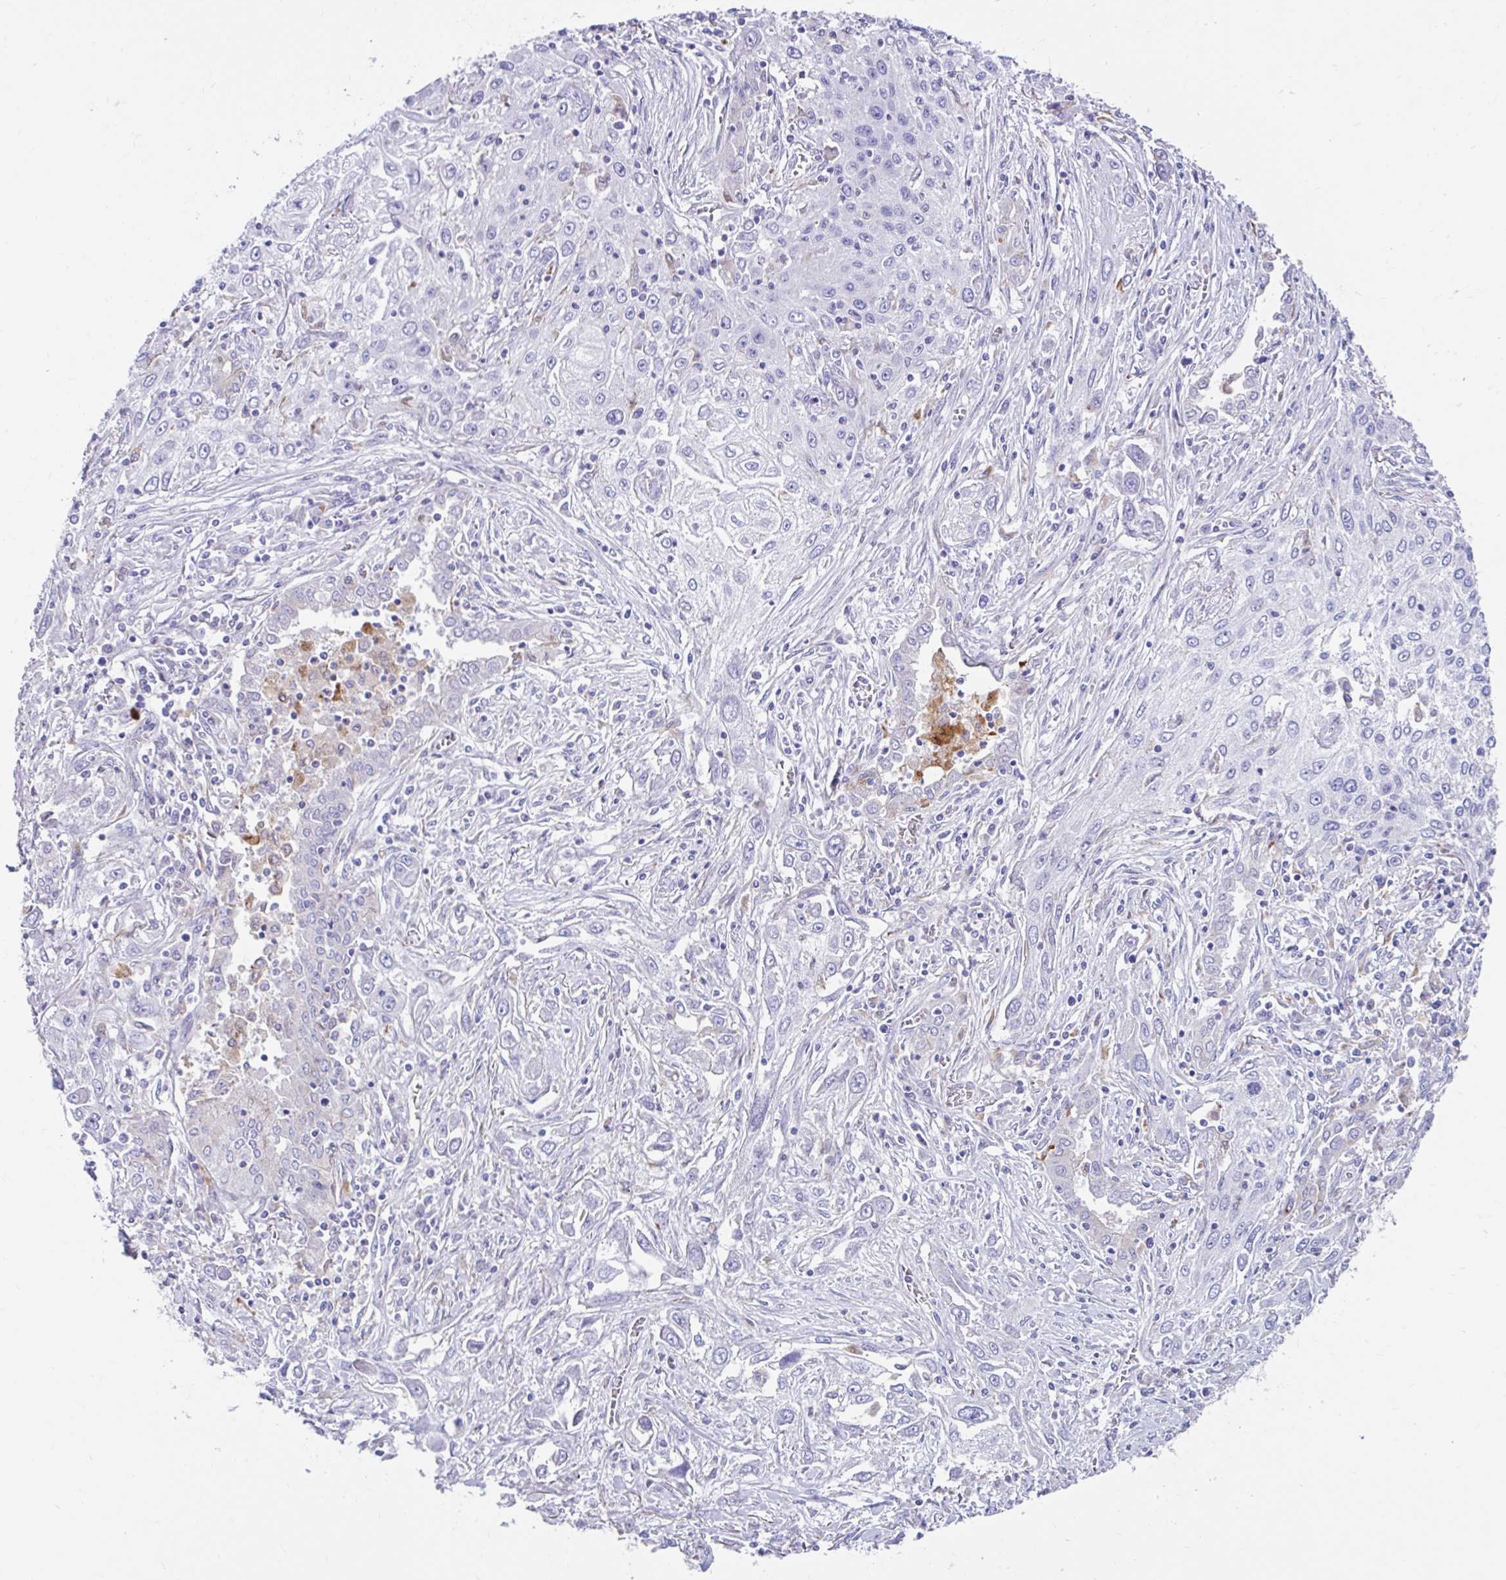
{"staining": {"intensity": "negative", "quantity": "none", "location": "none"}, "tissue": "lung cancer", "cell_type": "Tumor cells", "image_type": "cancer", "snomed": [{"axis": "morphology", "description": "Squamous cell carcinoma, NOS"}, {"axis": "topography", "description": "Lung"}], "caption": "DAB immunohistochemical staining of lung cancer reveals no significant expression in tumor cells. (Brightfield microscopy of DAB (3,3'-diaminobenzidine) immunohistochemistry at high magnification).", "gene": "ZNF33A", "patient": {"sex": "female", "age": 69}}